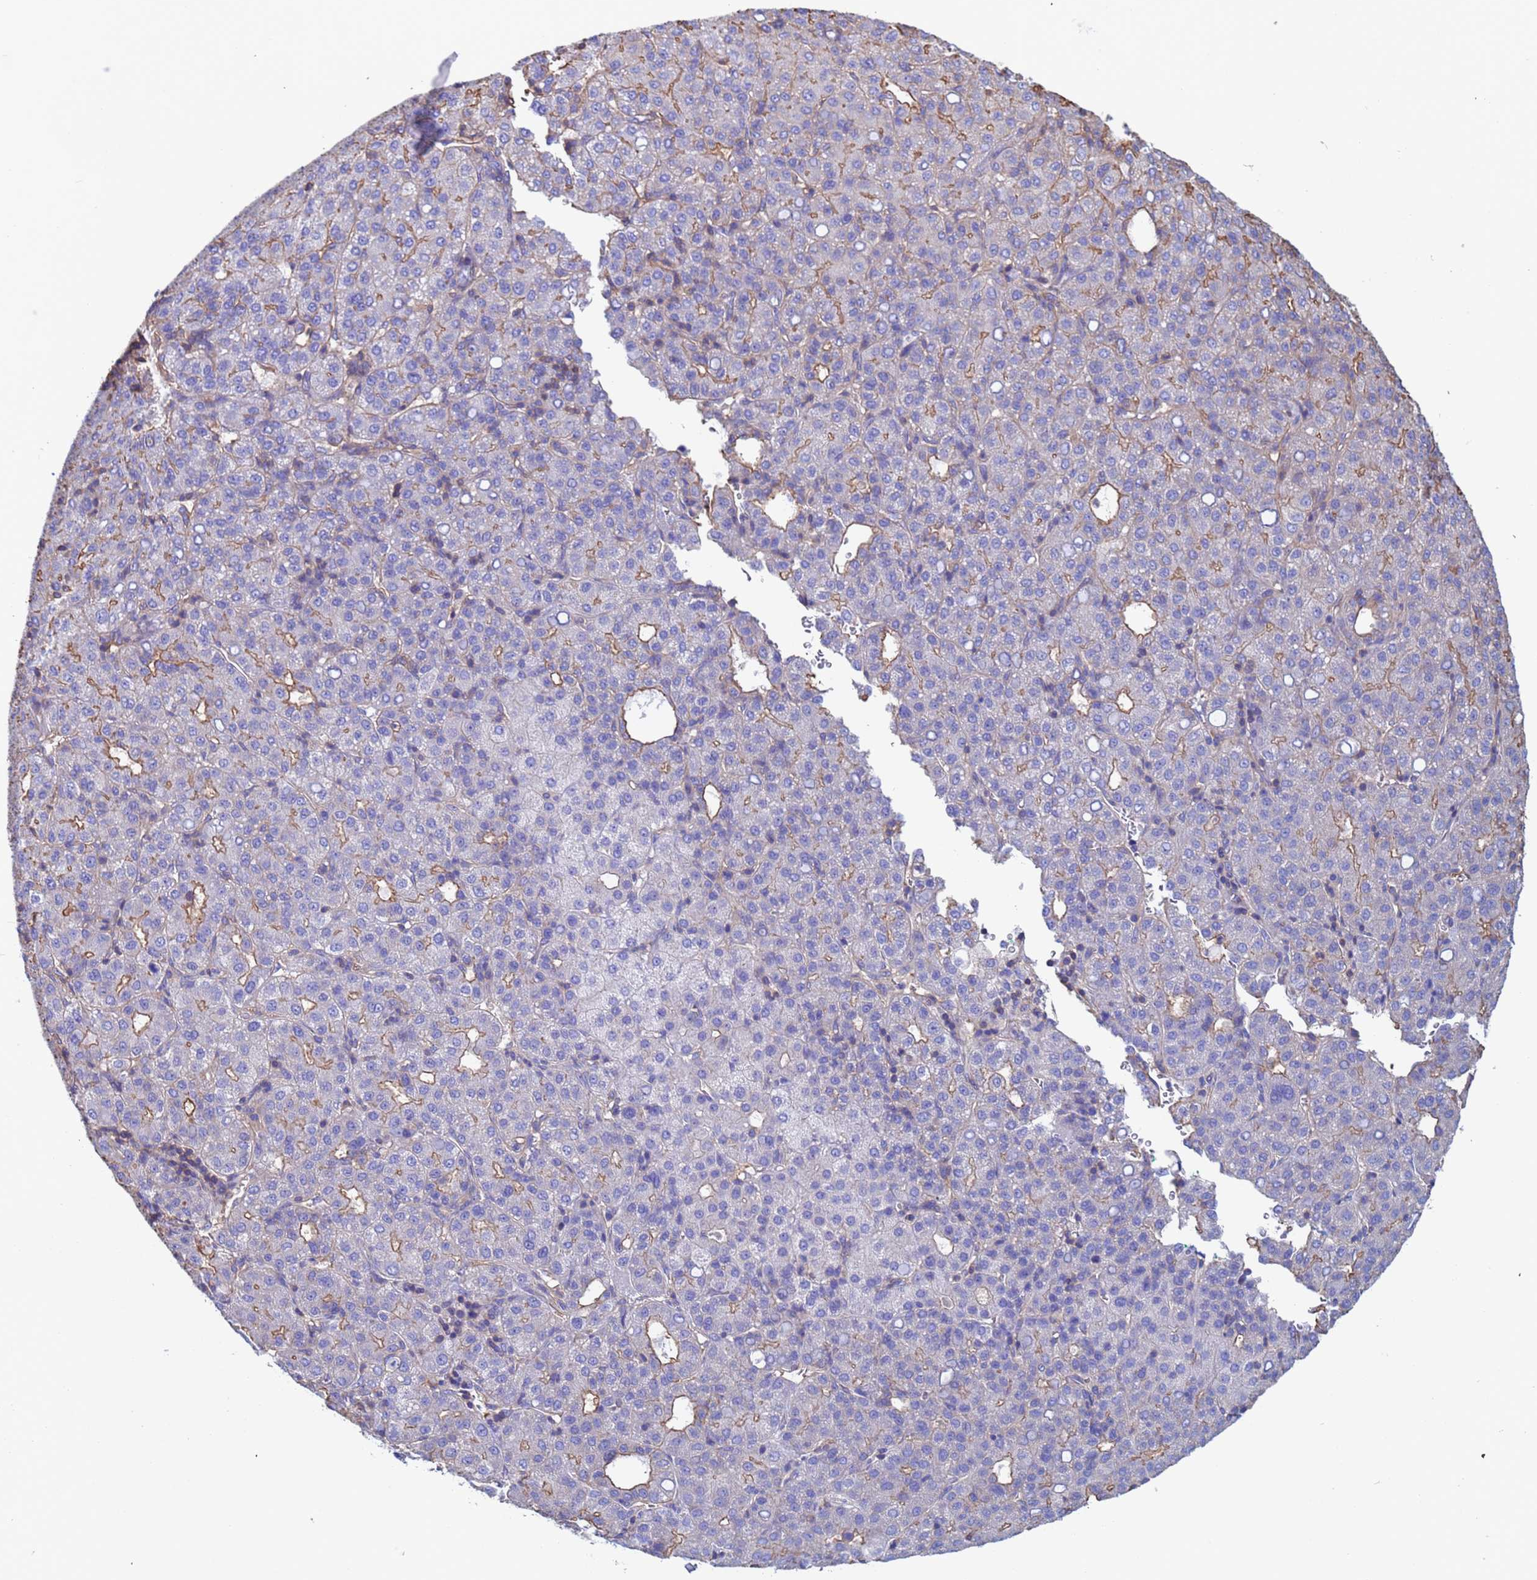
{"staining": {"intensity": "moderate", "quantity": "<25%", "location": "cytoplasmic/membranous"}, "tissue": "liver cancer", "cell_type": "Tumor cells", "image_type": "cancer", "snomed": [{"axis": "morphology", "description": "Carcinoma, Hepatocellular, NOS"}, {"axis": "topography", "description": "Liver"}], "caption": "Immunohistochemical staining of liver hepatocellular carcinoma shows low levels of moderate cytoplasmic/membranous expression in approximately <25% of tumor cells. (Brightfield microscopy of DAB IHC at high magnification).", "gene": "MYL12A", "patient": {"sex": "male", "age": 65}}